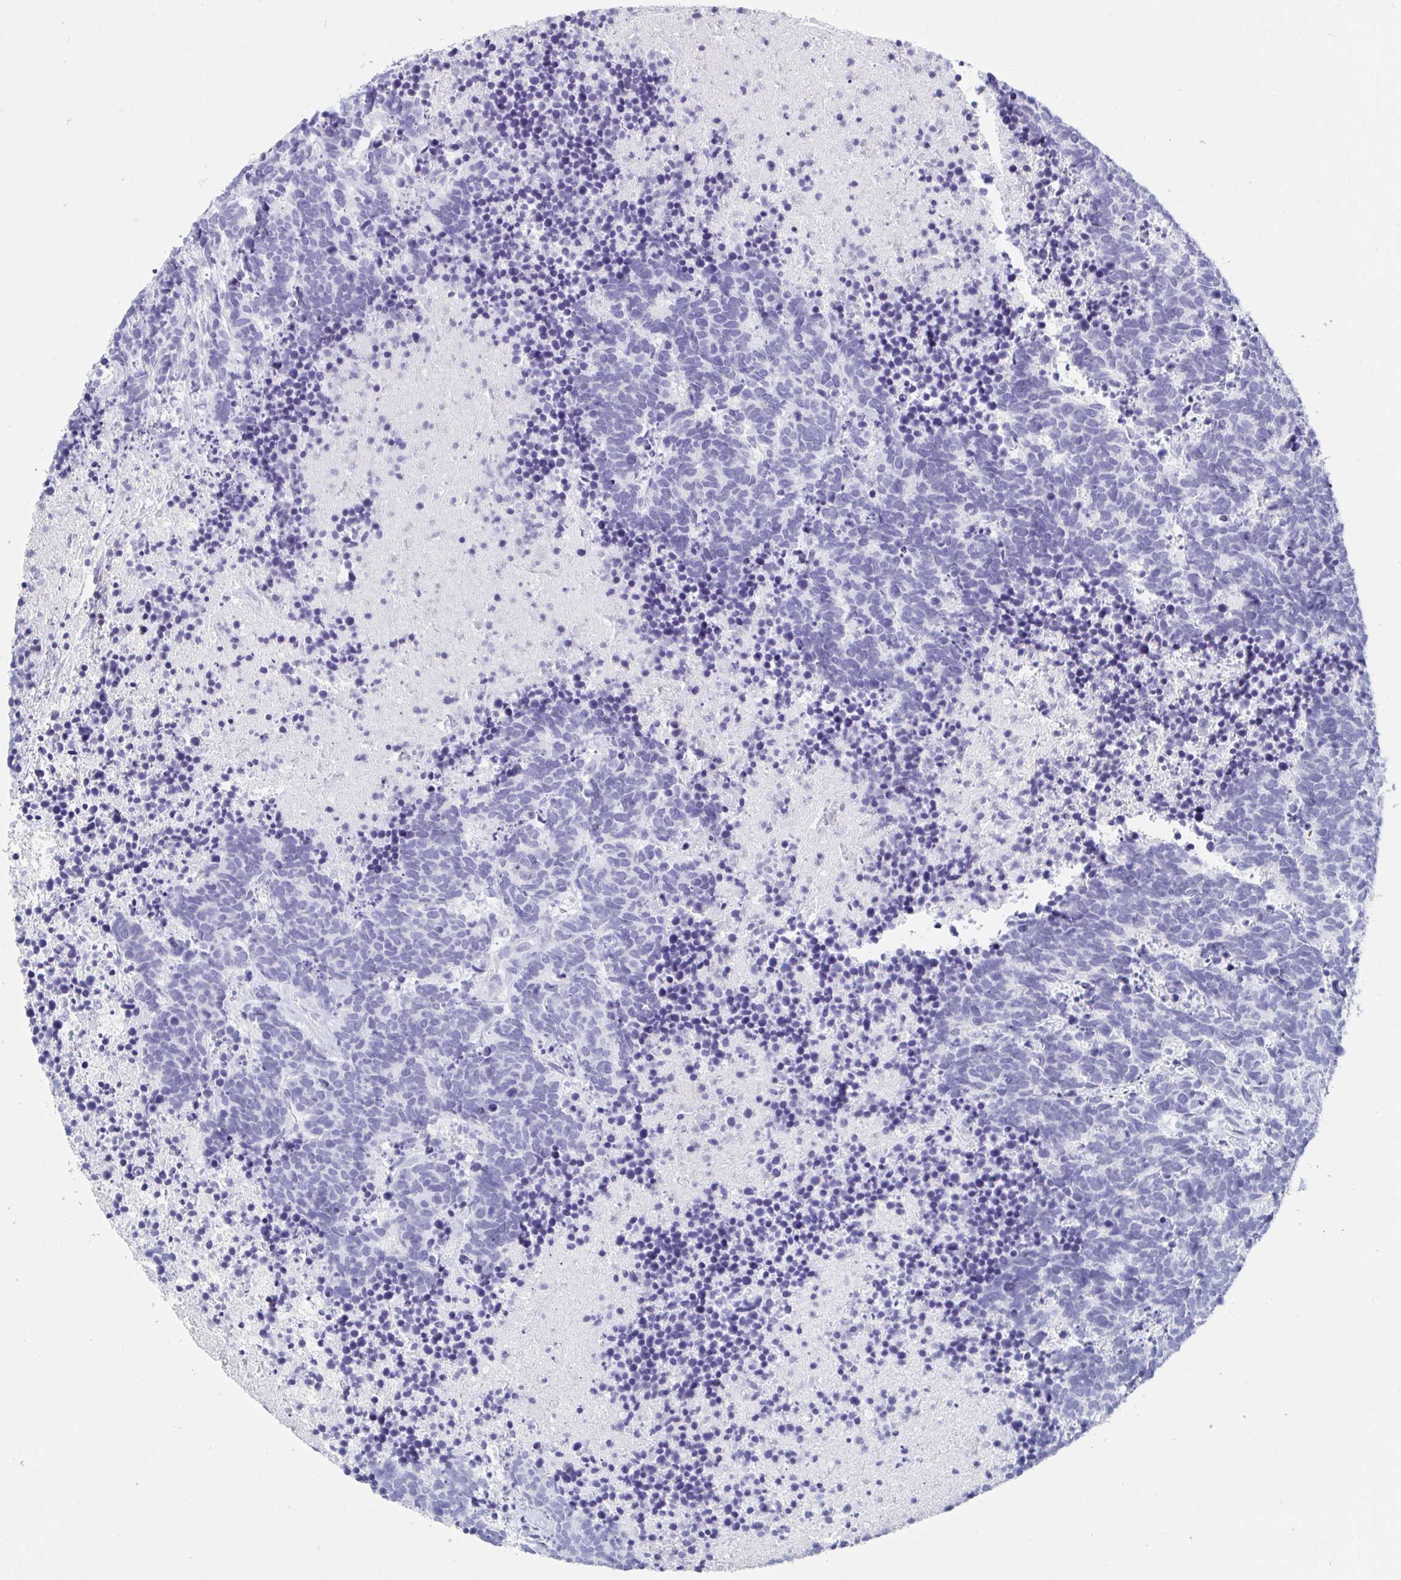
{"staining": {"intensity": "negative", "quantity": "none", "location": "none"}, "tissue": "carcinoid", "cell_type": "Tumor cells", "image_type": "cancer", "snomed": [{"axis": "morphology", "description": "Carcinoma, NOS"}, {"axis": "morphology", "description": "Carcinoid, malignant, NOS"}, {"axis": "topography", "description": "Prostate"}], "caption": "IHC image of neoplastic tissue: human carcinoid stained with DAB exhibits no significant protein staining in tumor cells. The staining was performed using DAB (3,3'-diaminobenzidine) to visualize the protein expression in brown, while the nuclei were stained in blue with hematoxylin (Magnification: 20x).", "gene": "GRIA1", "patient": {"sex": "male", "age": 57}}